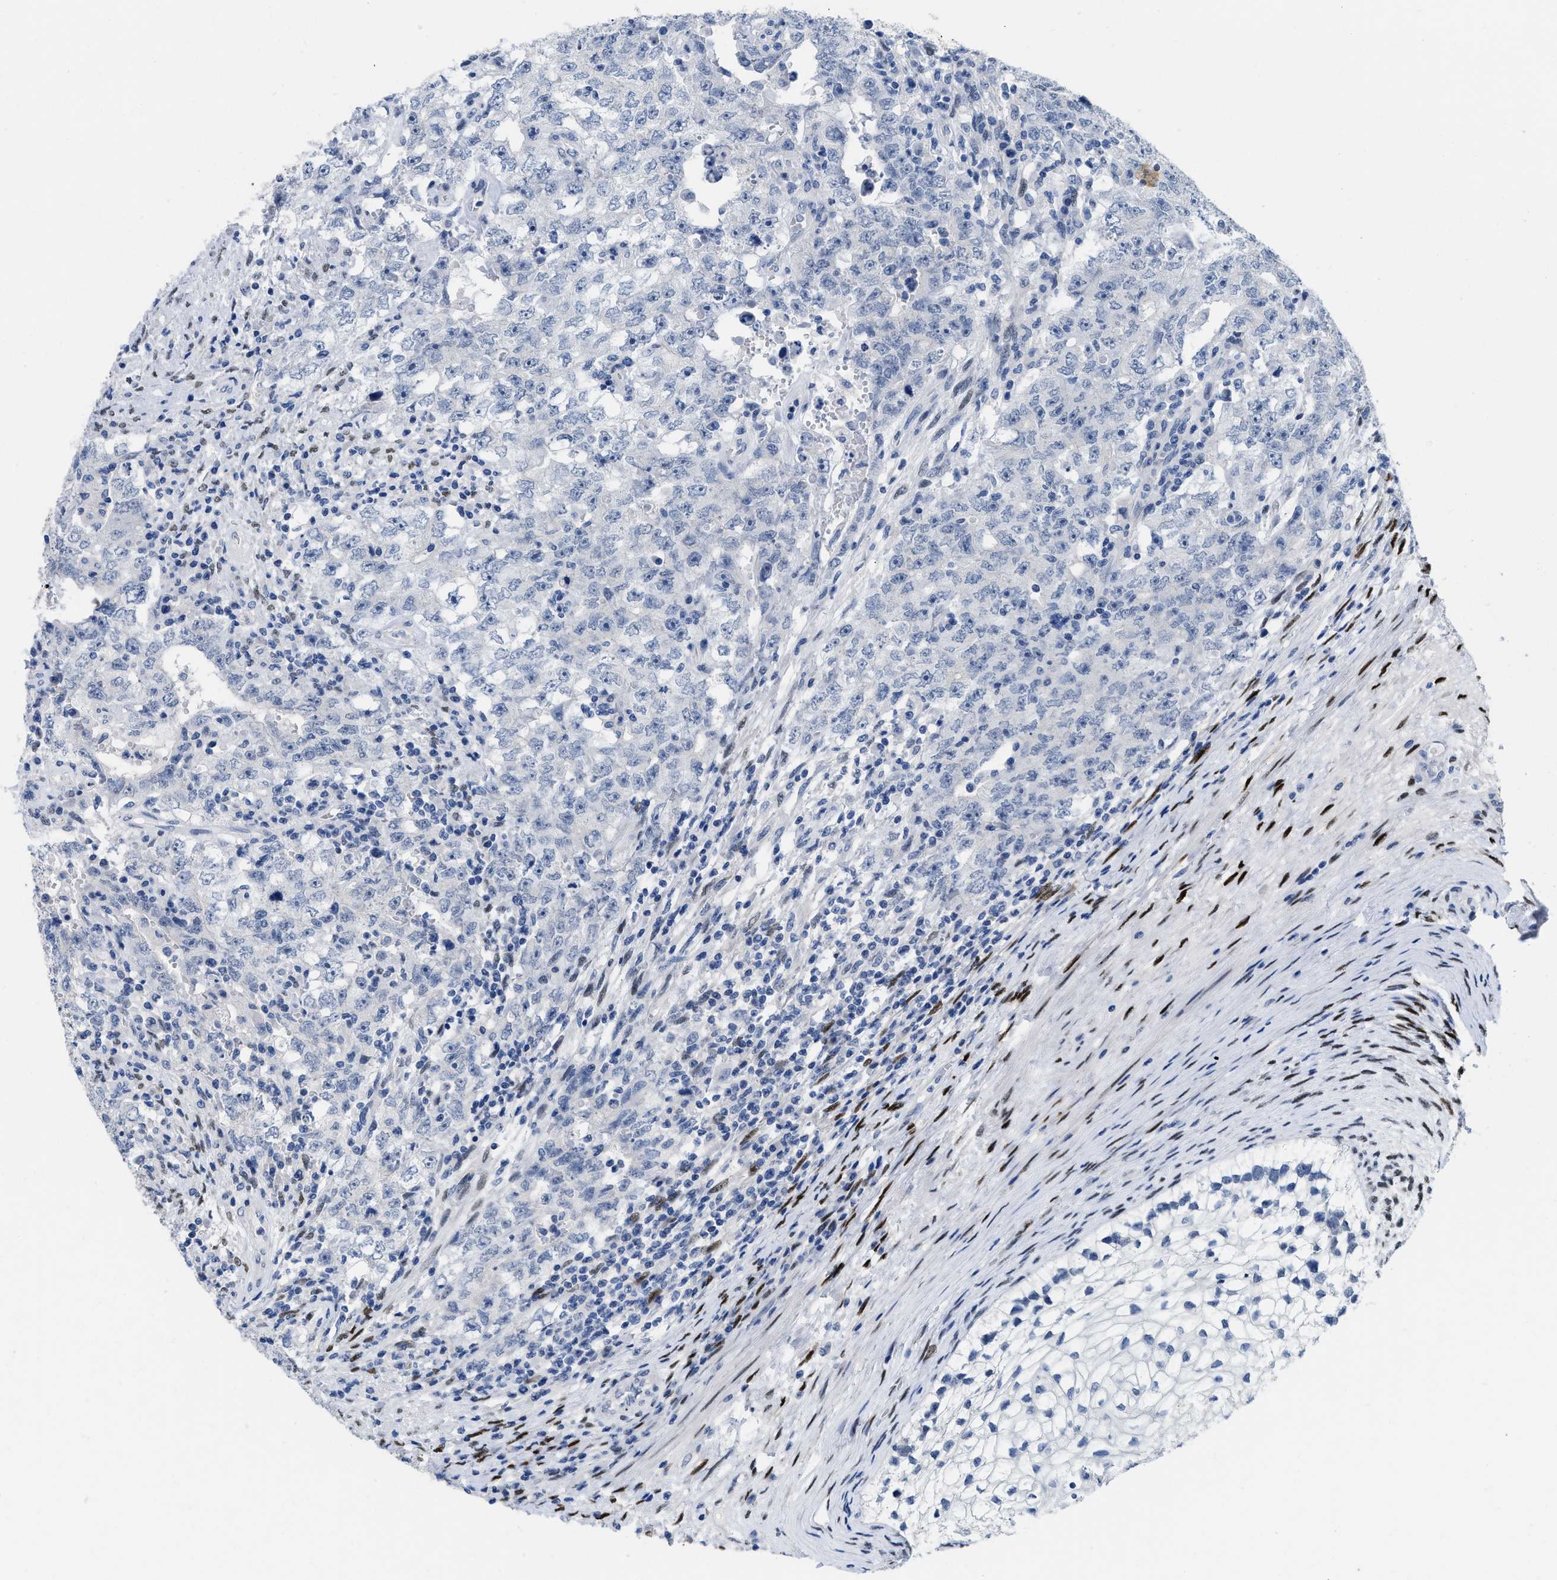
{"staining": {"intensity": "negative", "quantity": "none", "location": "none"}, "tissue": "testis cancer", "cell_type": "Tumor cells", "image_type": "cancer", "snomed": [{"axis": "morphology", "description": "Carcinoma, Embryonal, NOS"}, {"axis": "topography", "description": "Testis"}], "caption": "Immunohistochemical staining of testis cancer (embryonal carcinoma) displays no significant expression in tumor cells.", "gene": "NFIX", "patient": {"sex": "male", "age": 26}}